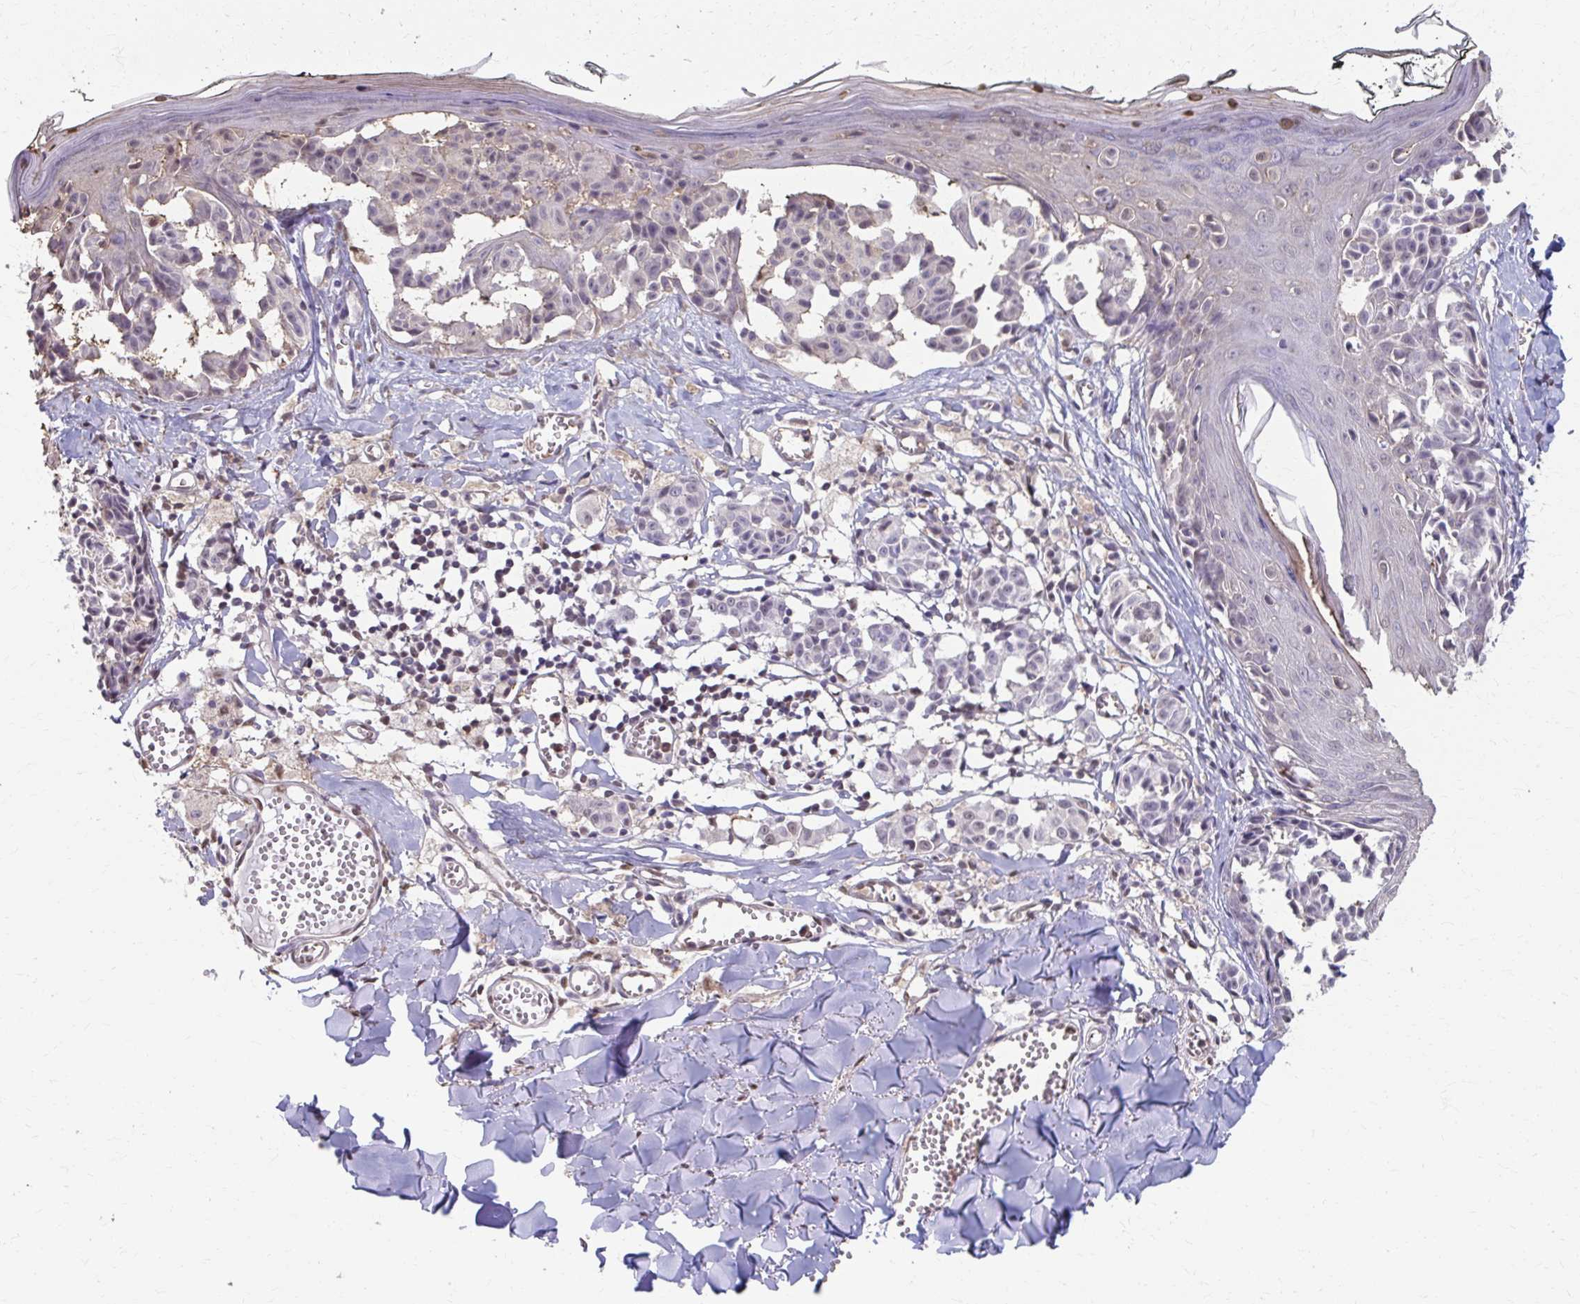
{"staining": {"intensity": "negative", "quantity": "none", "location": "none"}, "tissue": "melanoma", "cell_type": "Tumor cells", "image_type": "cancer", "snomed": [{"axis": "morphology", "description": "Malignant melanoma, NOS"}, {"axis": "topography", "description": "Skin"}], "caption": "IHC histopathology image of malignant melanoma stained for a protein (brown), which shows no positivity in tumor cells.", "gene": "ING4", "patient": {"sex": "female", "age": 43}}